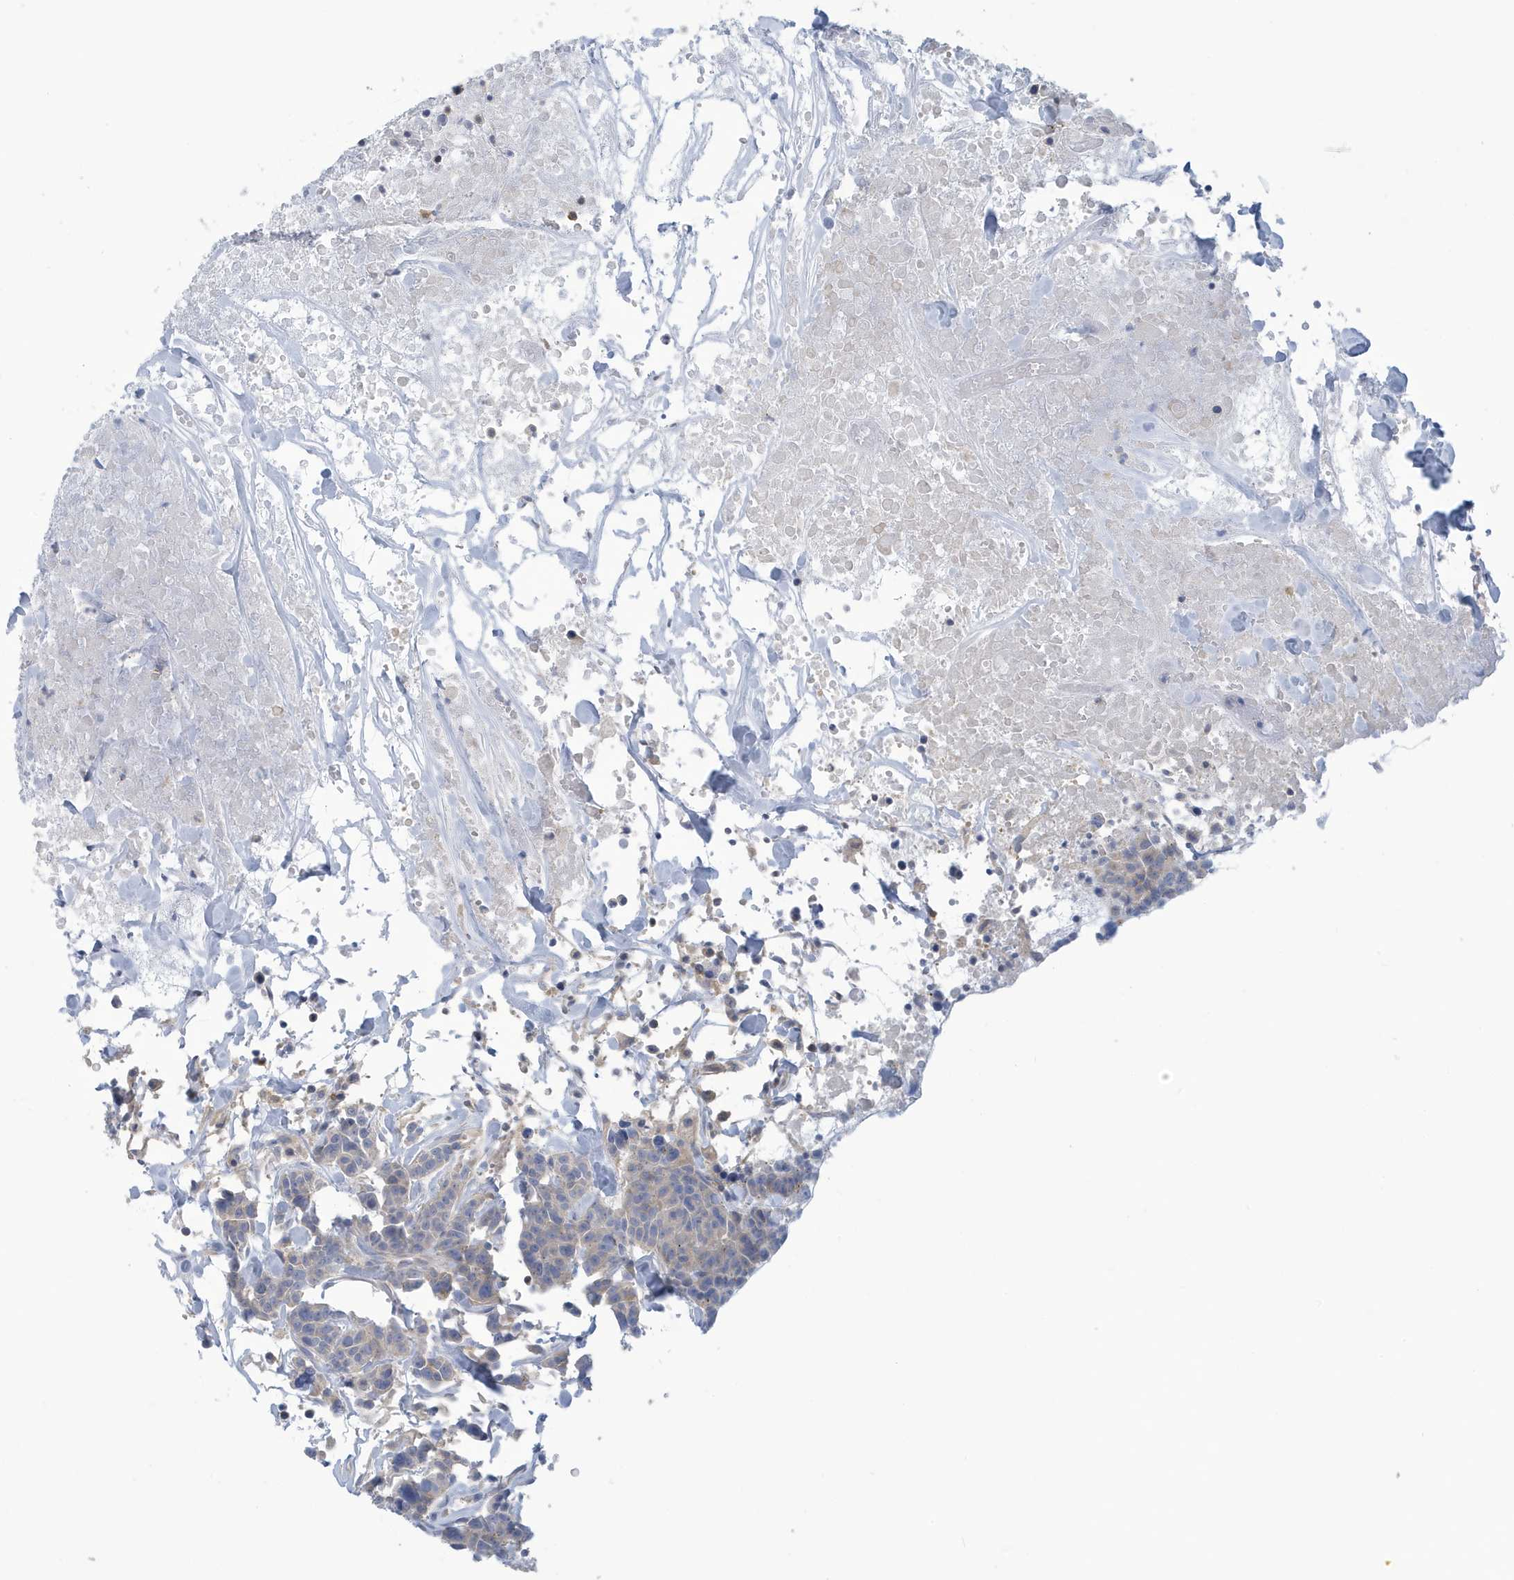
{"staining": {"intensity": "negative", "quantity": "none", "location": "none"}, "tissue": "breast cancer", "cell_type": "Tumor cells", "image_type": "cancer", "snomed": [{"axis": "morphology", "description": "Duct carcinoma"}, {"axis": "topography", "description": "Breast"}], "caption": "Tumor cells show no significant staining in breast cancer.", "gene": "VTA1", "patient": {"sex": "female", "age": 37}}